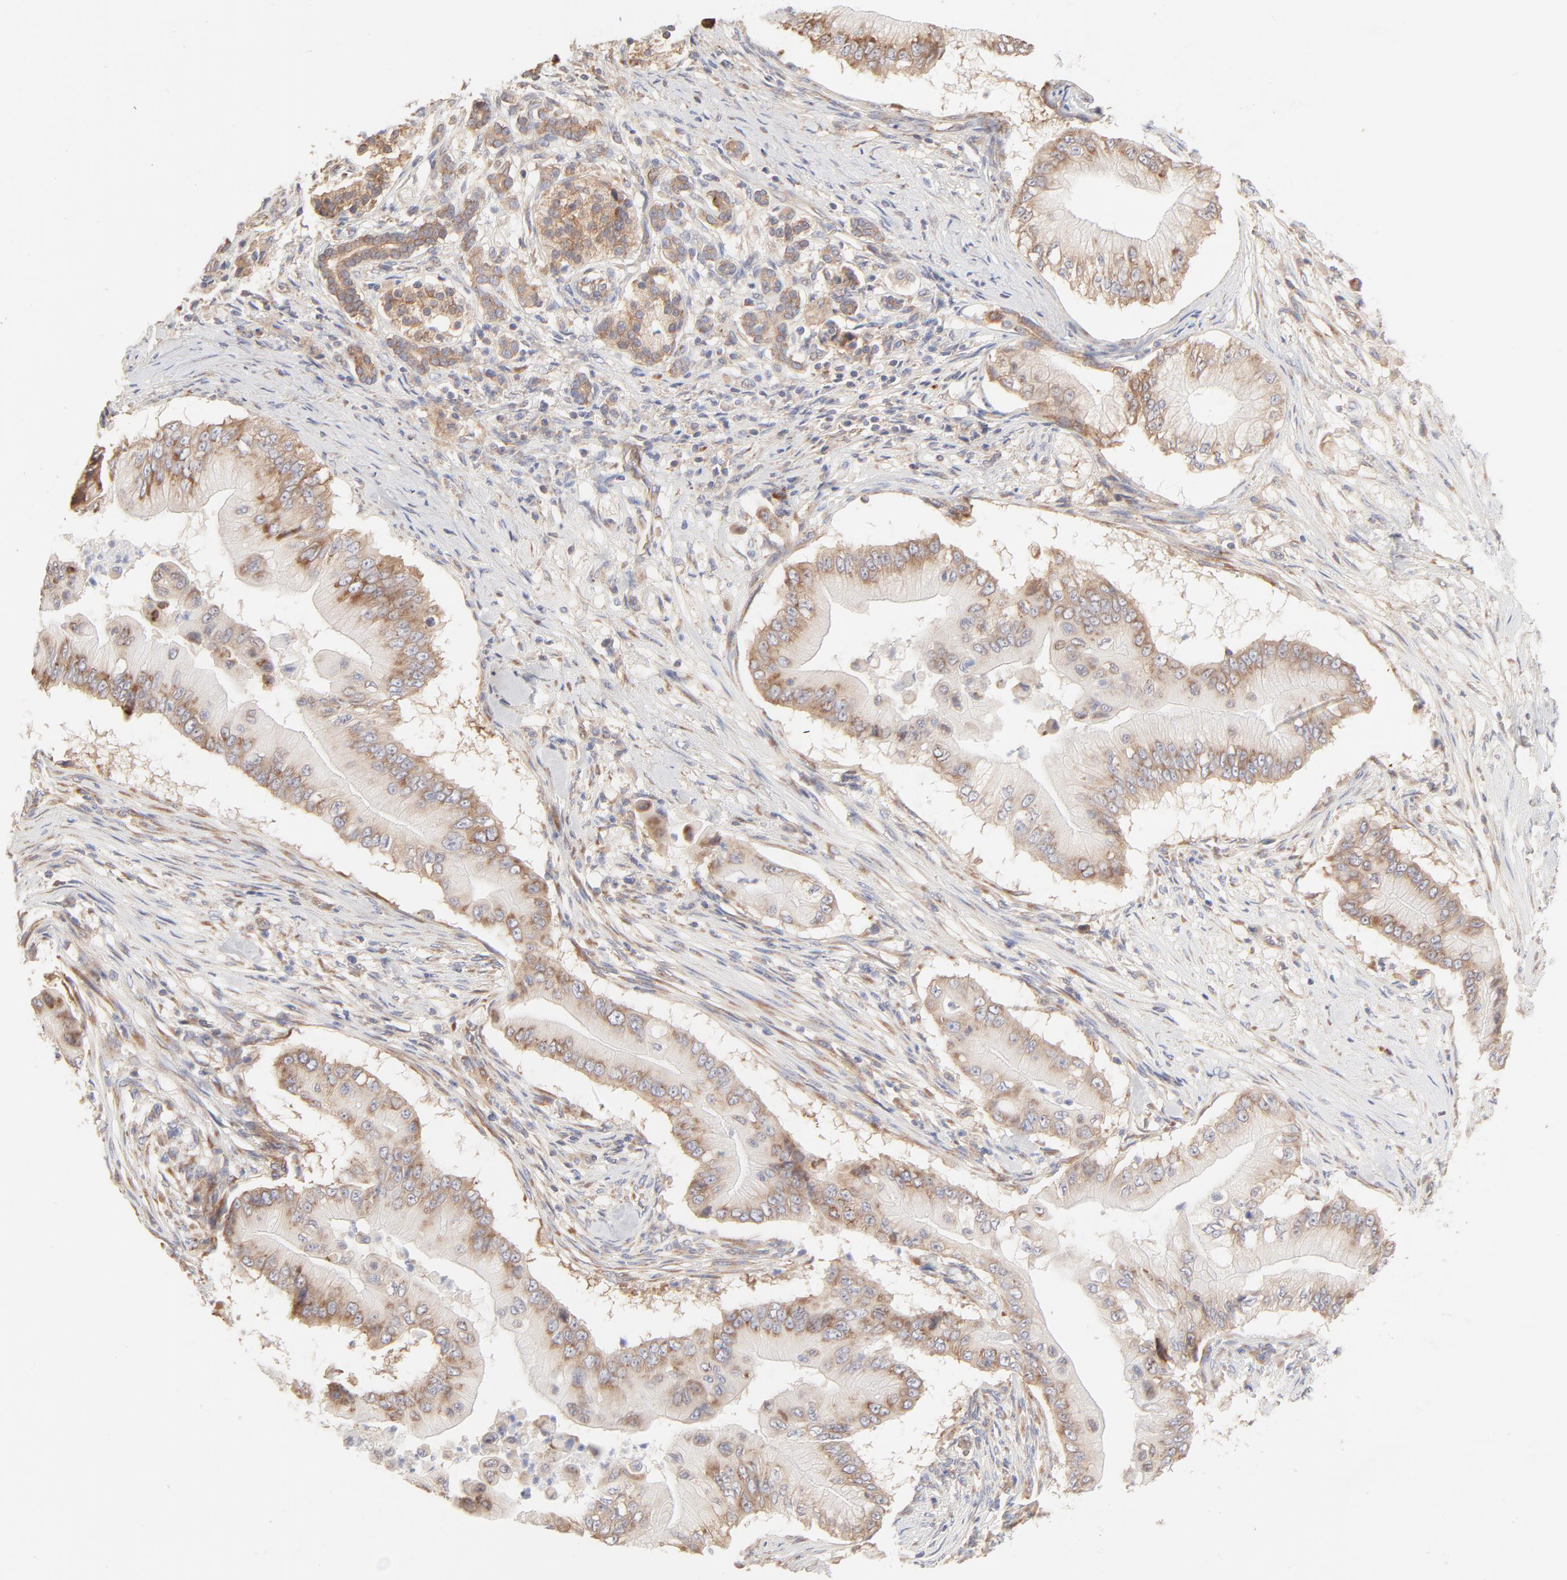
{"staining": {"intensity": "moderate", "quantity": ">75%", "location": "cytoplasmic/membranous"}, "tissue": "pancreatic cancer", "cell_type": "Tumor cells", "image_type": "cancer", "snomed": [{"axis": "morphology", "description": "Adenocarcinoma, NOS"}, {"axis": "topography", "description": "Pancreas"}], "caption": "Protein analysis of pancreatic adenocarcinoma tissue exhibits moderate cytoplasmic/membranous staining in about >75% of tumor cells.", "gene": "RPS21", "patient": {"sex": "male", "age": 62}}